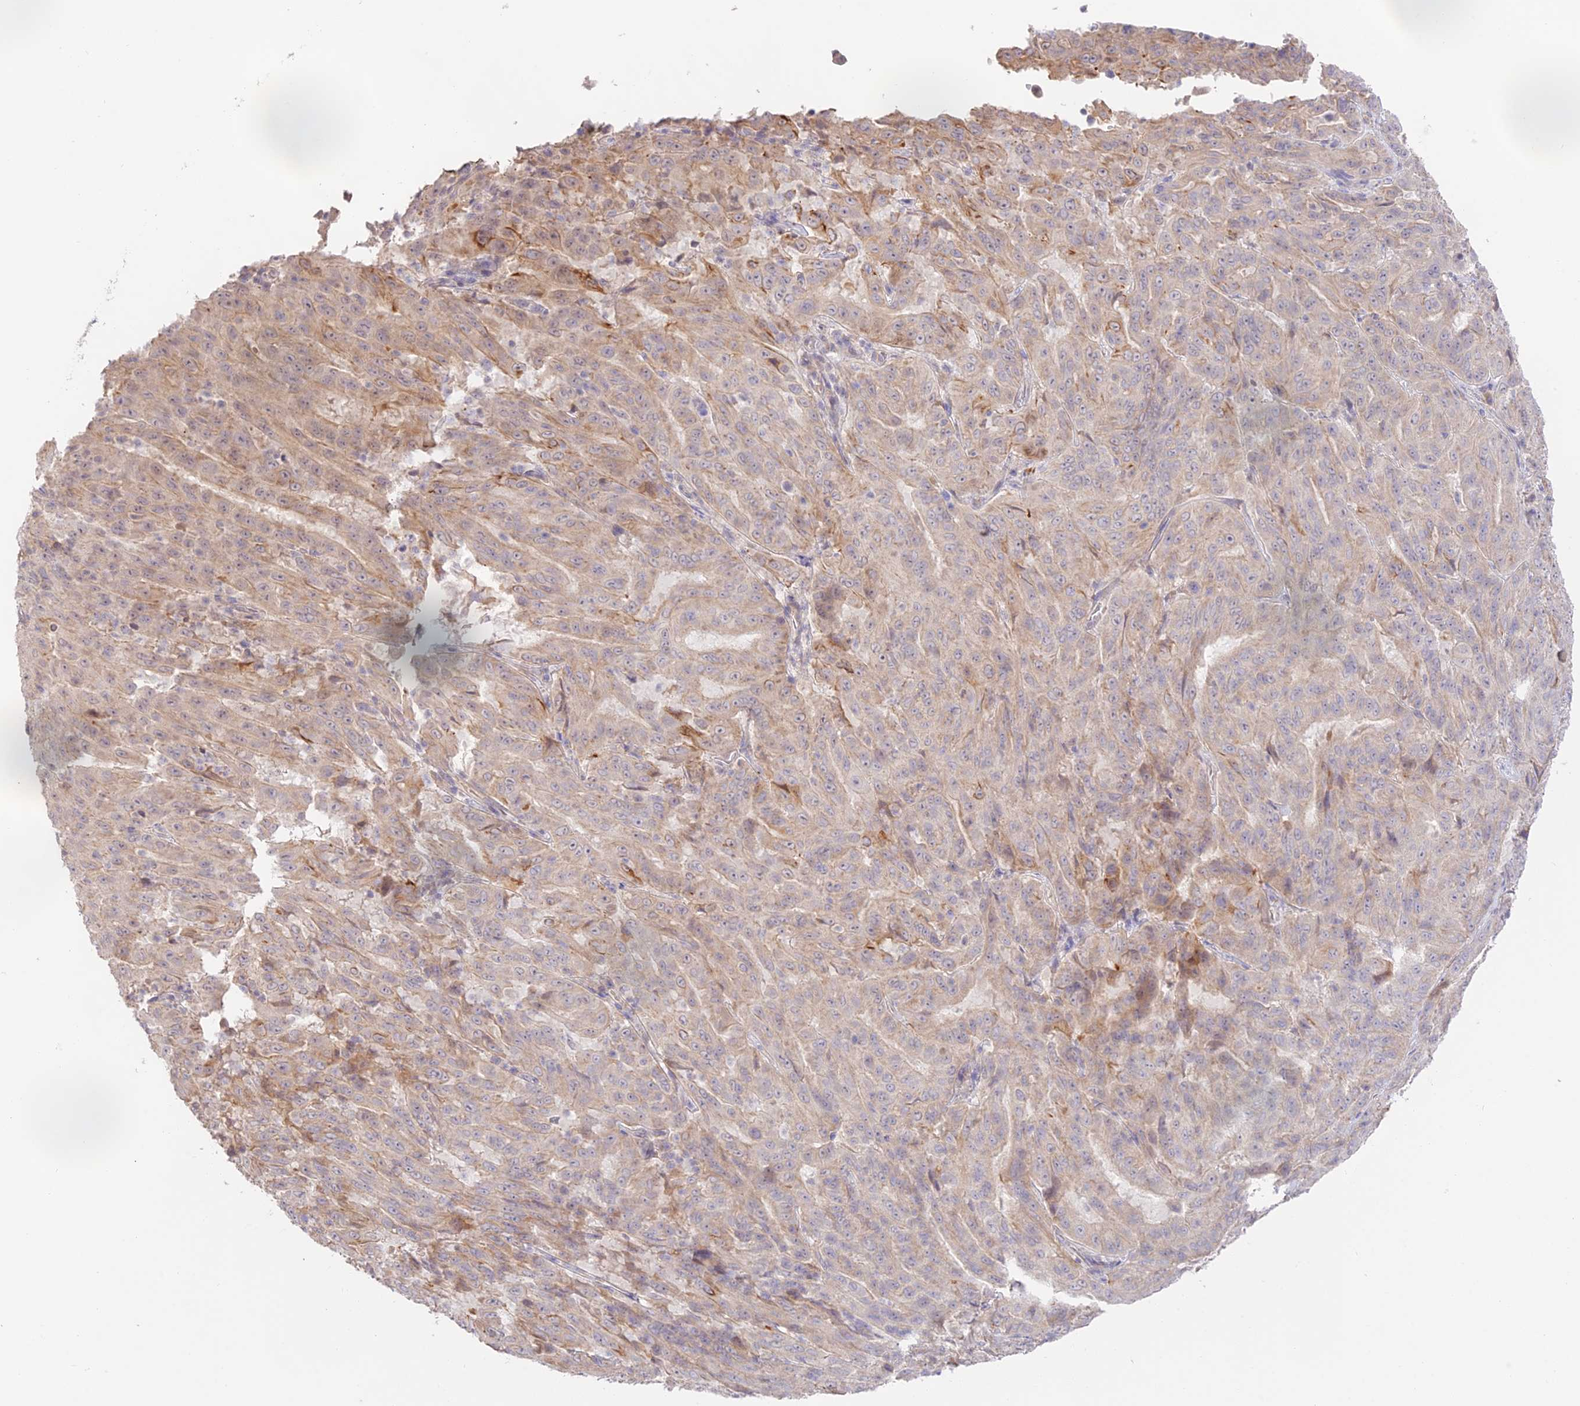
{"staining": {"intensity": "weak", "quantity": ">75%", "location": "cytoplasmic/membranous"}, "tissue": "pancreatic cancer", "cell_type": "Tumor cells", "image_type": "cancer", "snomed": [{"axis": "morphology", "description": "Adenocarcinoma, NOS"}, {"axis": "topography", "description": "Pancreas"}], "caption": "IHC image of adenocarcinoma (pancreatic) stained for a protein (brown), which demonstrates low levels of weak cytoplasmic/membranous positivity in approximately >75% of tumor cells.", "gene": "CAMSAP3", "patient": {"sex": "male", "age": 63}}